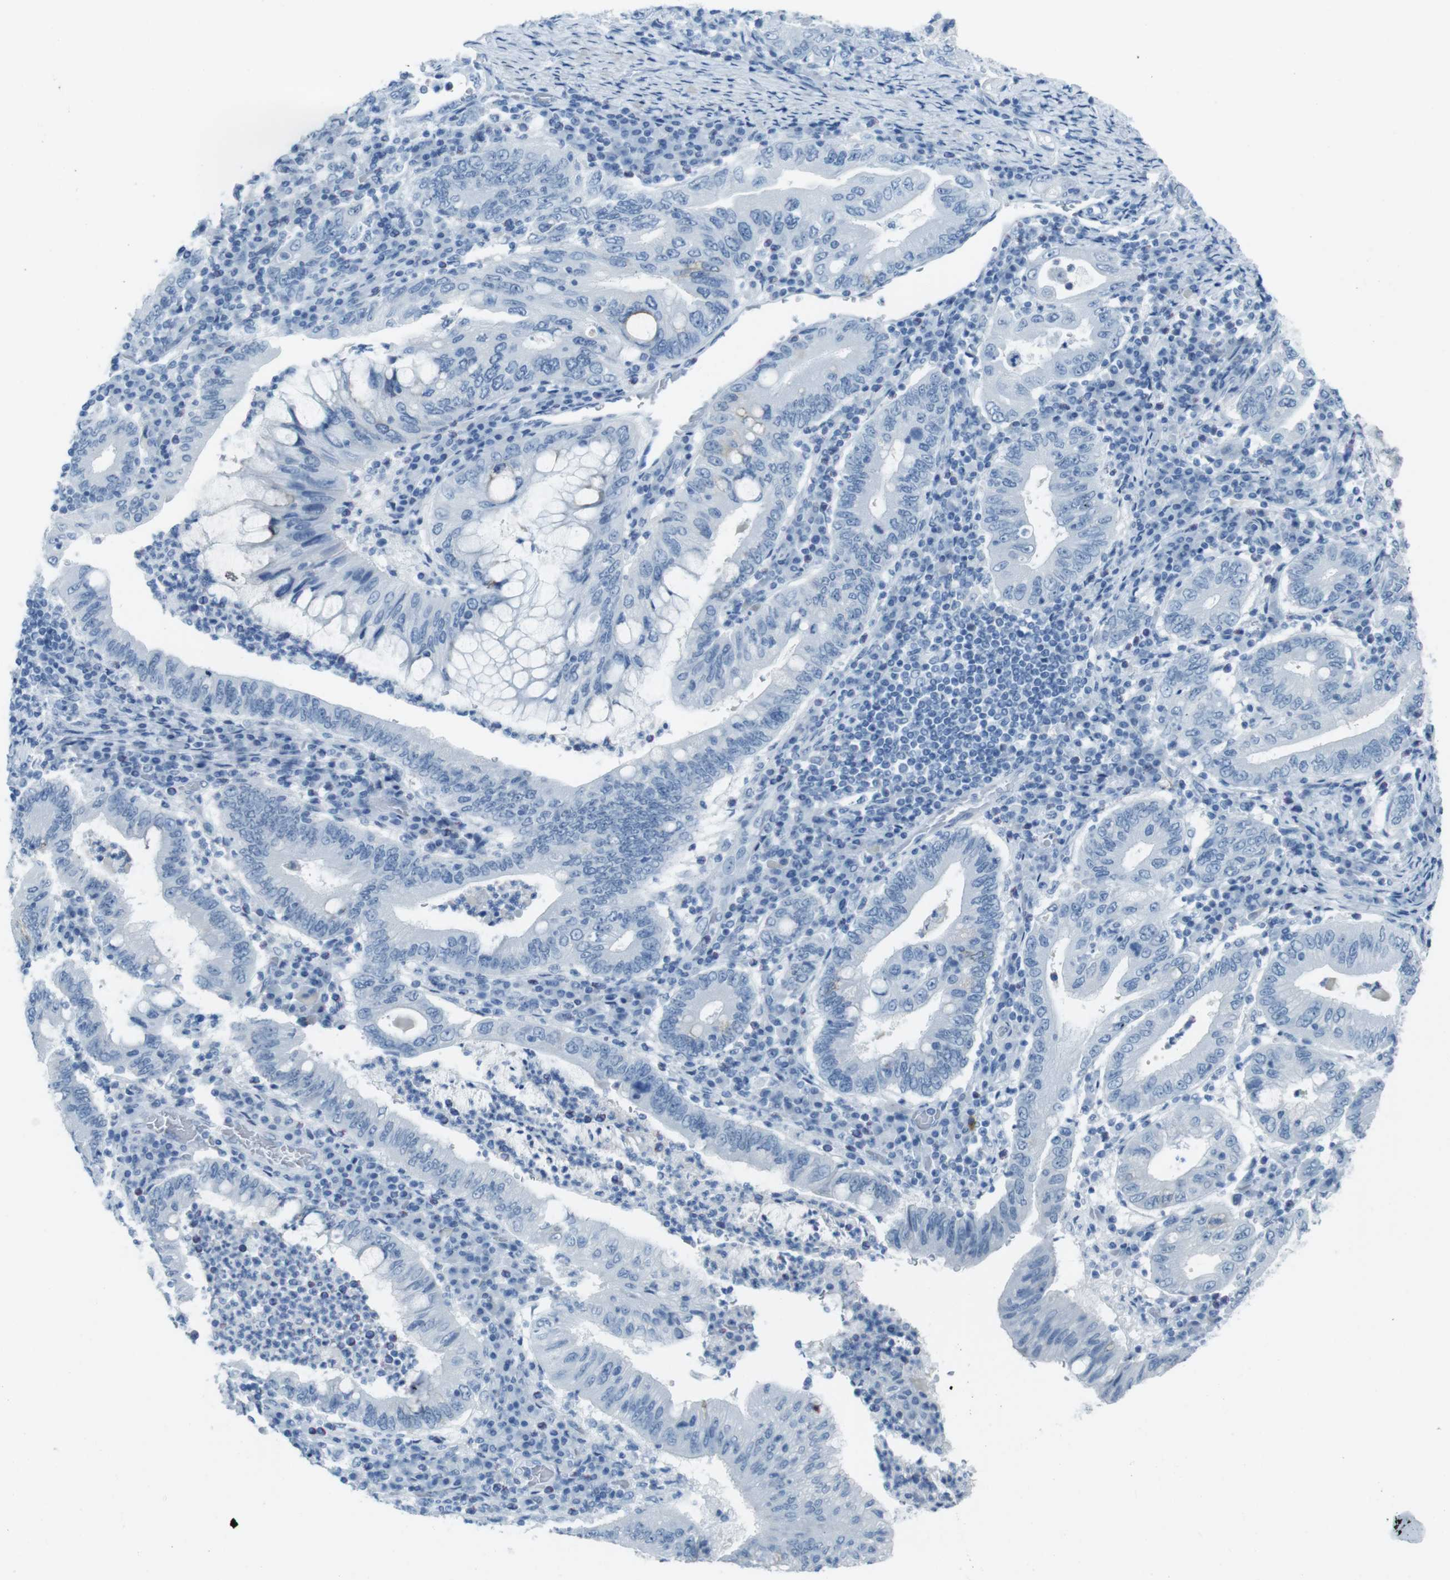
{"staining": {"intensity": "weak", "quantity": "<25%", "location": "cytoplasmic/membranous"}, "tissue": "stomach cancer", "cell_type": "Tumor cells", "image_type": "cancer", "snomed": [{"axis": "morphology", "description": "Normal tissue, NOS"}, {"axis": "morphology", "description": "Adenocarcinoma, NOS"}, {"axis": "topography", "description": "Esophagus"}, {"axis": "topography", "description": "Stomach, upper"}, {"axis": "topography", "description": "Peripheral nerve tissue"}], "caption": "Tumor cells are negative for protein expression in human stomach adenocarcinoma.", "gene": "TMEM207", "patient": {"sex": "male", "age": 62}}